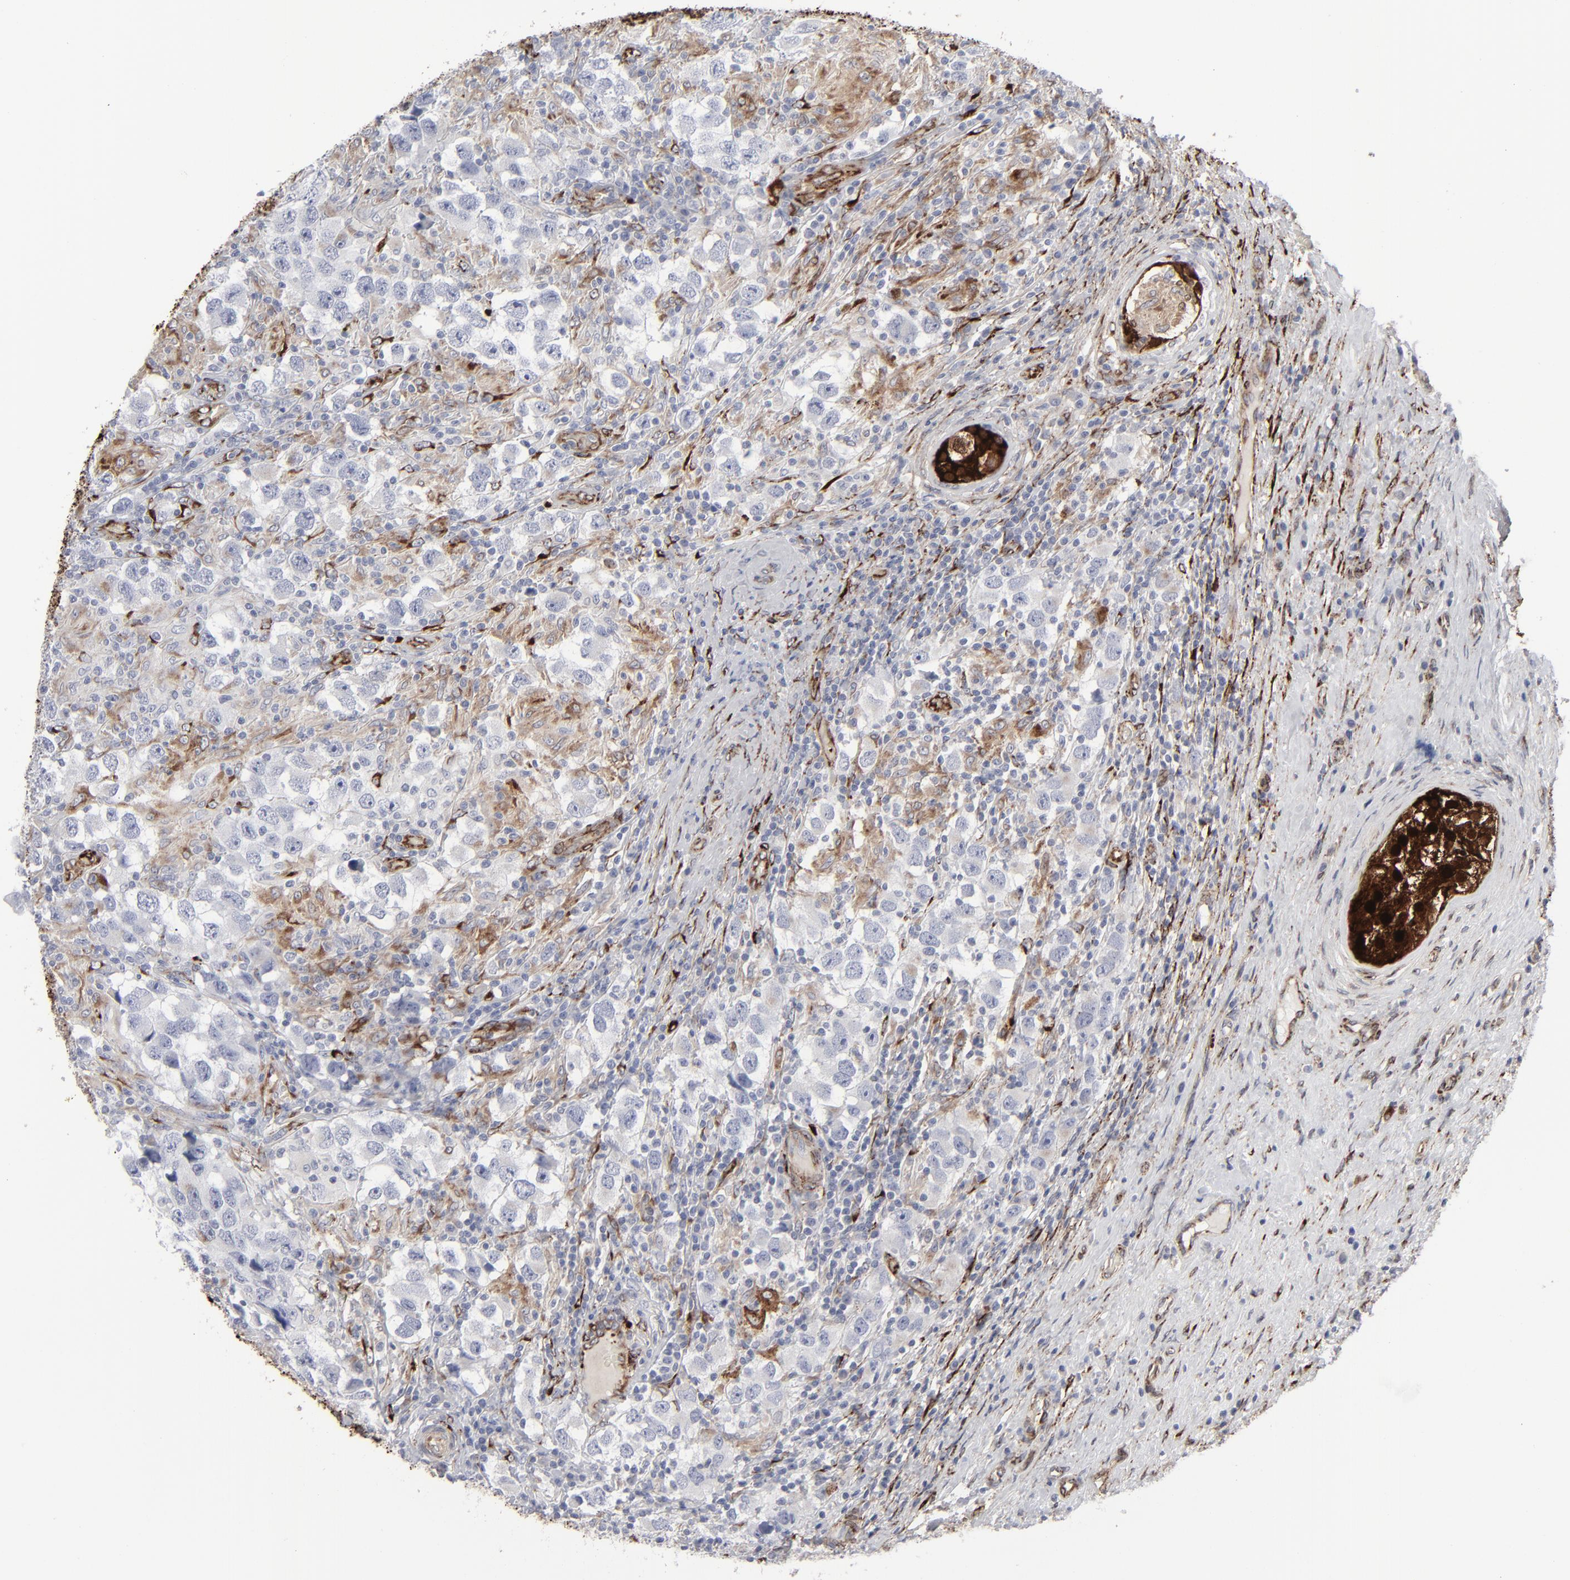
{"staining": {"intensity": "weak", "quantity": "25%-75%", "location": "cytoplasmic/membranous"}, "tissue": "testis cancer", "cell_type": "Tumor cells", "image_type": "cancer", "snomed": [{"axis": "morphology", "description": "Carcinoma, Embryonal, NOS"}, {"axis": "topography", "description": "Testis"}], "caption": "The photomicrograph shows immunohistochemical staining of testis embryonal carcinoma. There is weak cytoplasmic/membranous positivity is appreciated in approximately 25%-75% of tumor cells.", "gene": "SPARC", "patient": {"sex": "male", "age": 21}}